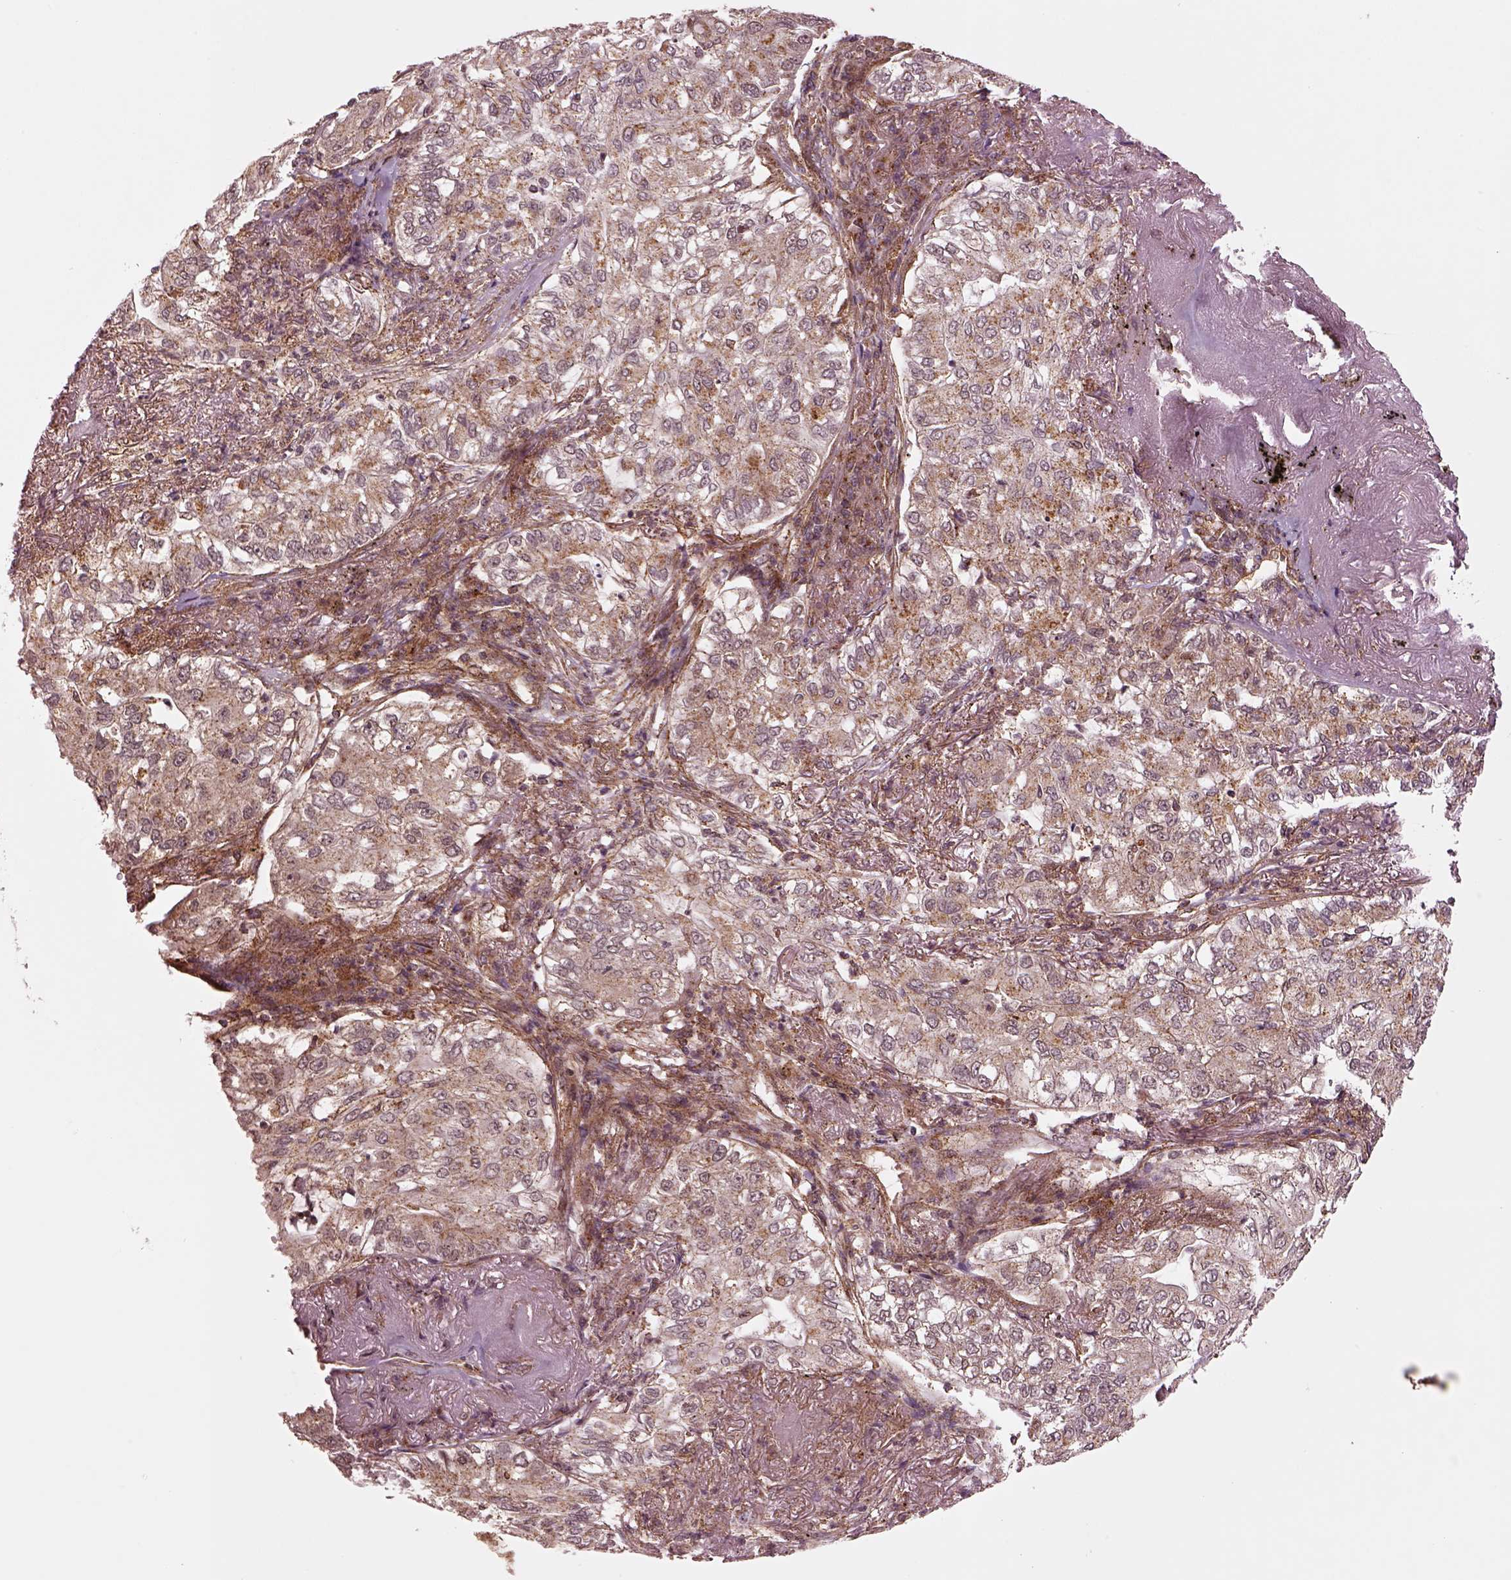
{"staining": {"intensity": "moderate", "quantity": "<25%", "location": "cytoplasmic/membranous"}, "tissue": "lung cancer", "cell_type": "Tumor cells", "image_type": "cancer", "snomed": [{"axis": "morphology", "description": "Adenocarcinoma, NOS"}, {"axis": "topography", "description": "Lung"}], "caption": "Moderate cytoplasmic/membranous protein positivity is identified in approximately <25% of tumor cells in lung adenocarcinoma.", "gene": "WASHC2A", "patient": {"sex": "female", "age": 73}}